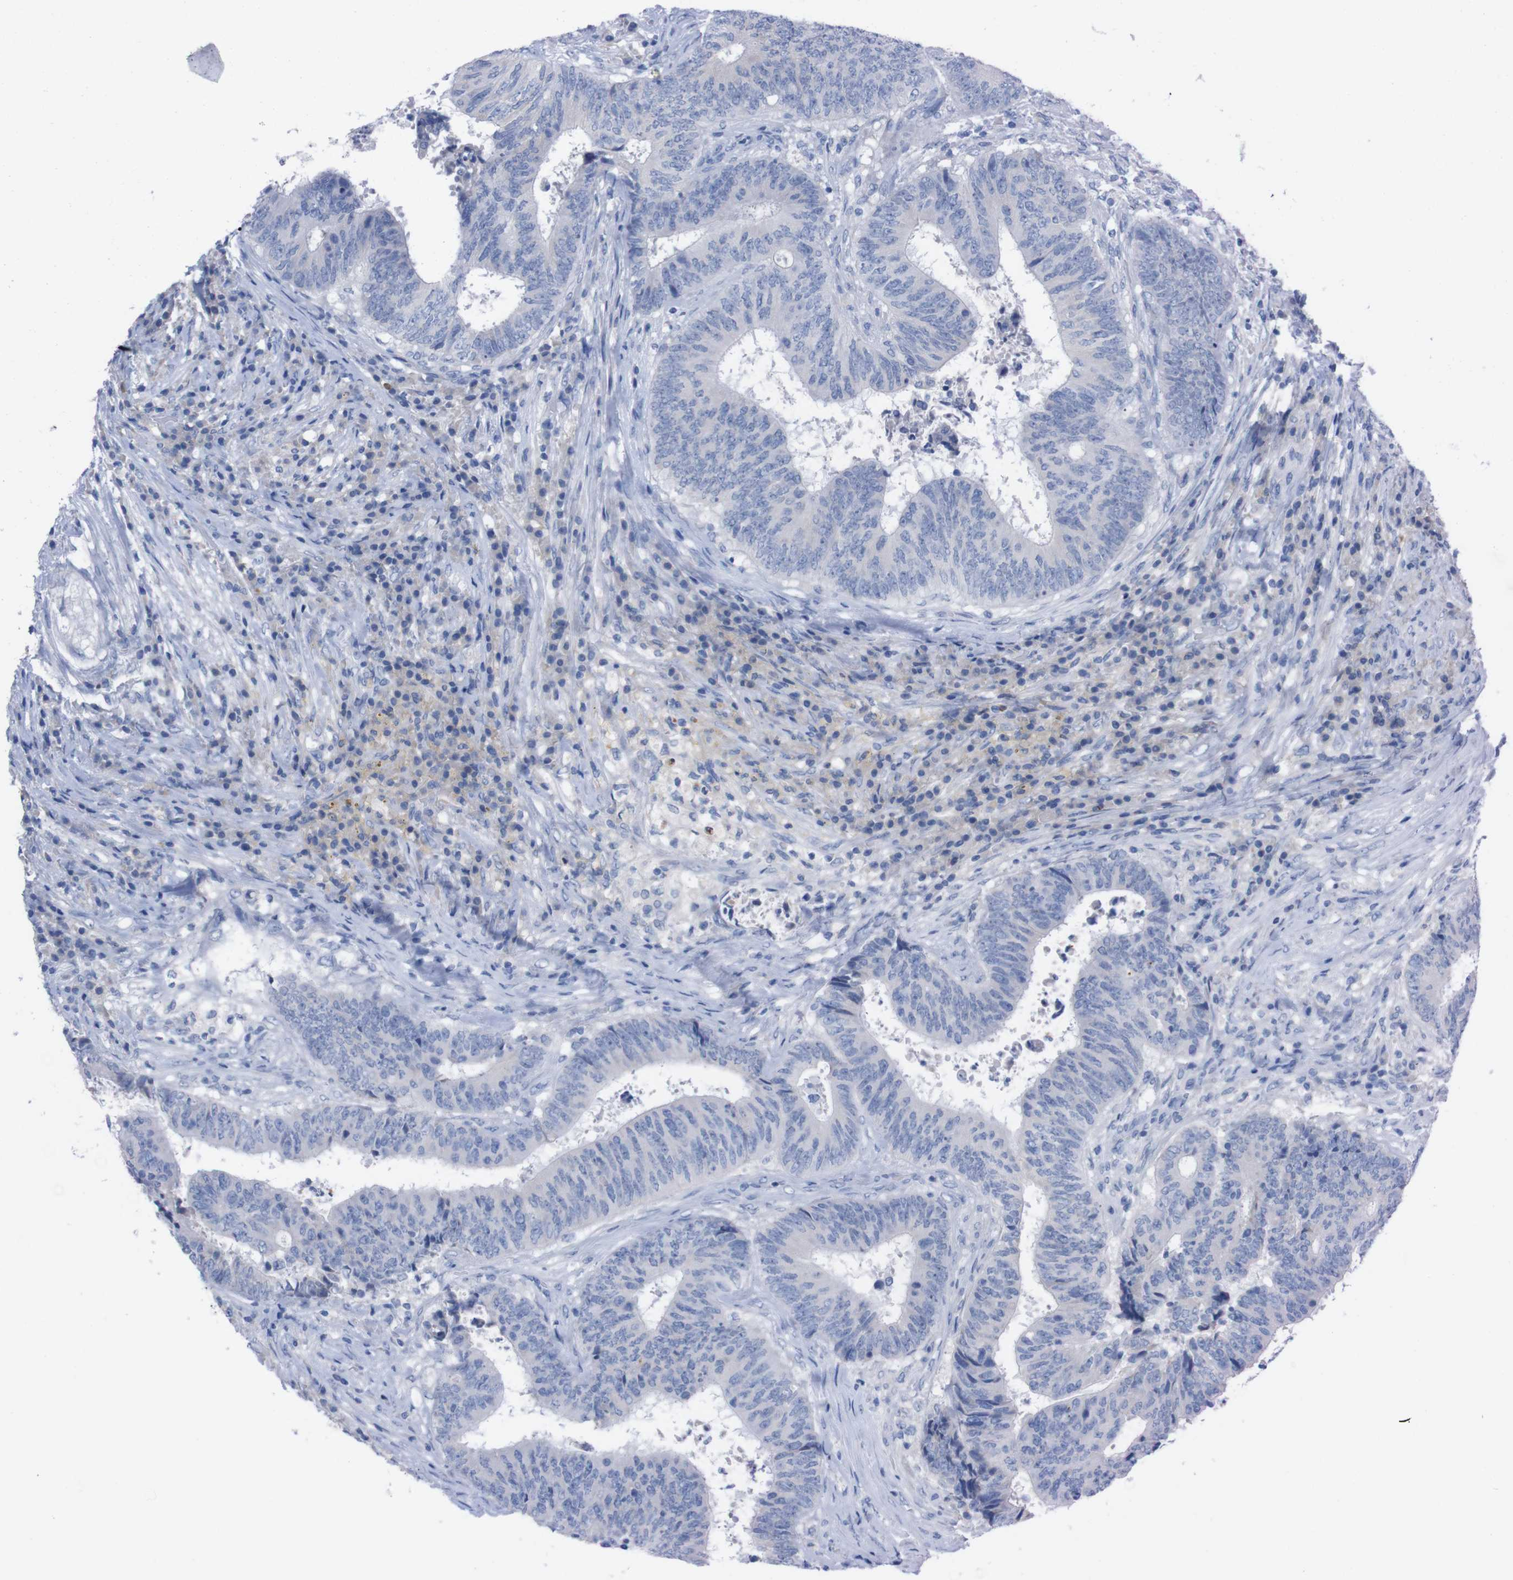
{"staining": {"intensity": "negative", "quantity": "none", "location": "none"}, "tissue": "colorectal cancer", "cell_type": "Tumor cells", "image_type": "cancer", "snomed": [{"axis": "morphology", "description": "Adenocarcinoma, NOS"}, {"axis": "topography", "description": "Rectum"}], "caption": "Immunohistochemical staining of adenocarcinoma (colorectal) demonstrates no significant expression in tumor cells.", "gene": "TMEM243", "patient": {"sex": "male", "age": 72}}